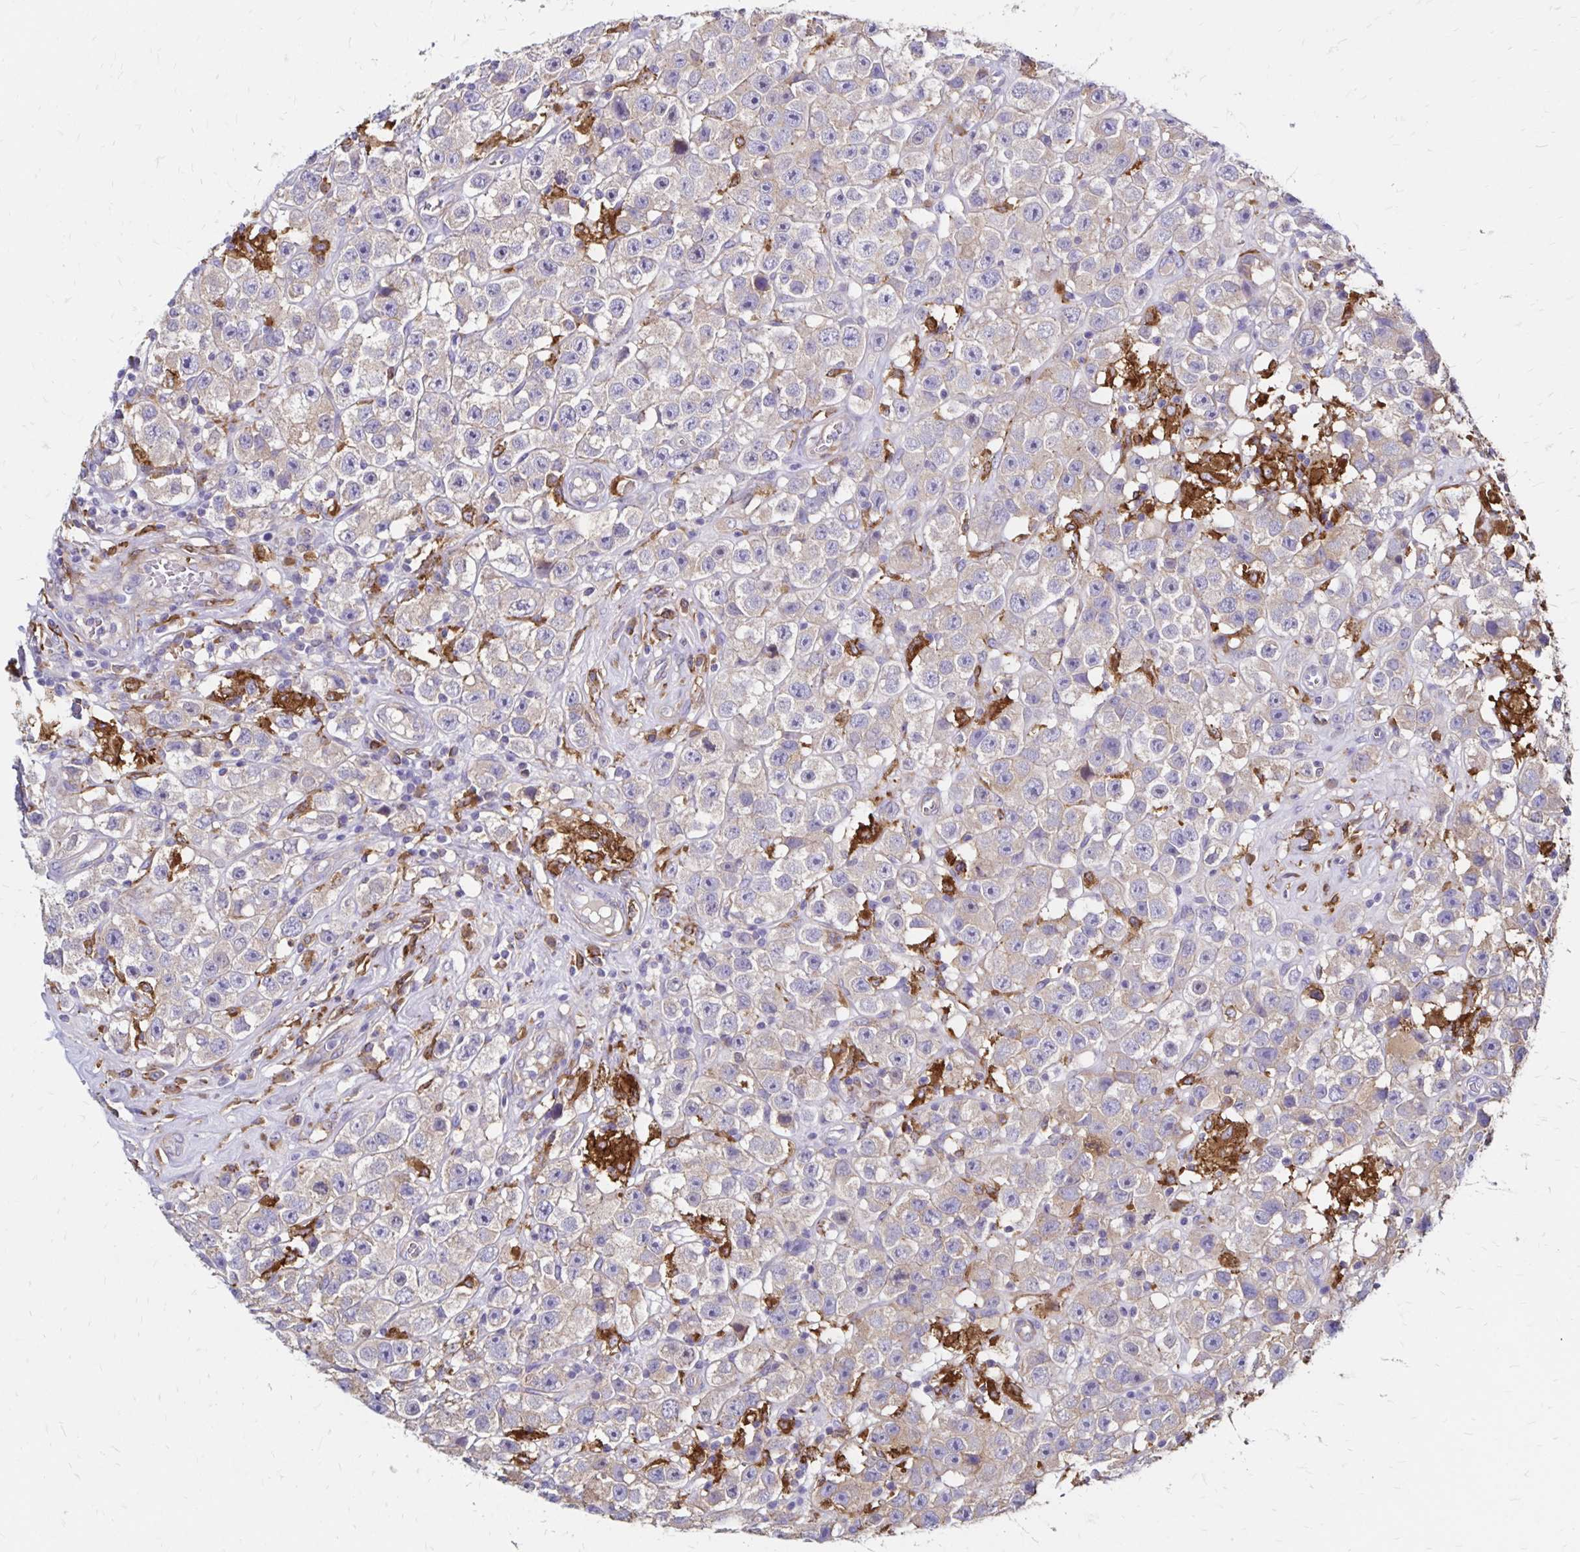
{"staining": {"intensity": "weak", "quantity": "<25%", "location": "cytoplasmic/membranous"}, "tissue": "testis cancer", "cell_type": "Tumor cells", "image_type": "cancer", "snomed": [{"axis": "morphology", "description": "Seminoma, NOS"}, {"axis": "topography", "description": "Testis"}], "caption": "DAB (3,3'-diaminobenzidine) immunohistochemical staining of seminoma (testis) exhibits no significant expression in tumor cells. (DAB immunohistochemistry visualized using brightfield microscopy, high magnification).", "gene": "TNS3", "patient": {"sex": "male", "age": 45}}